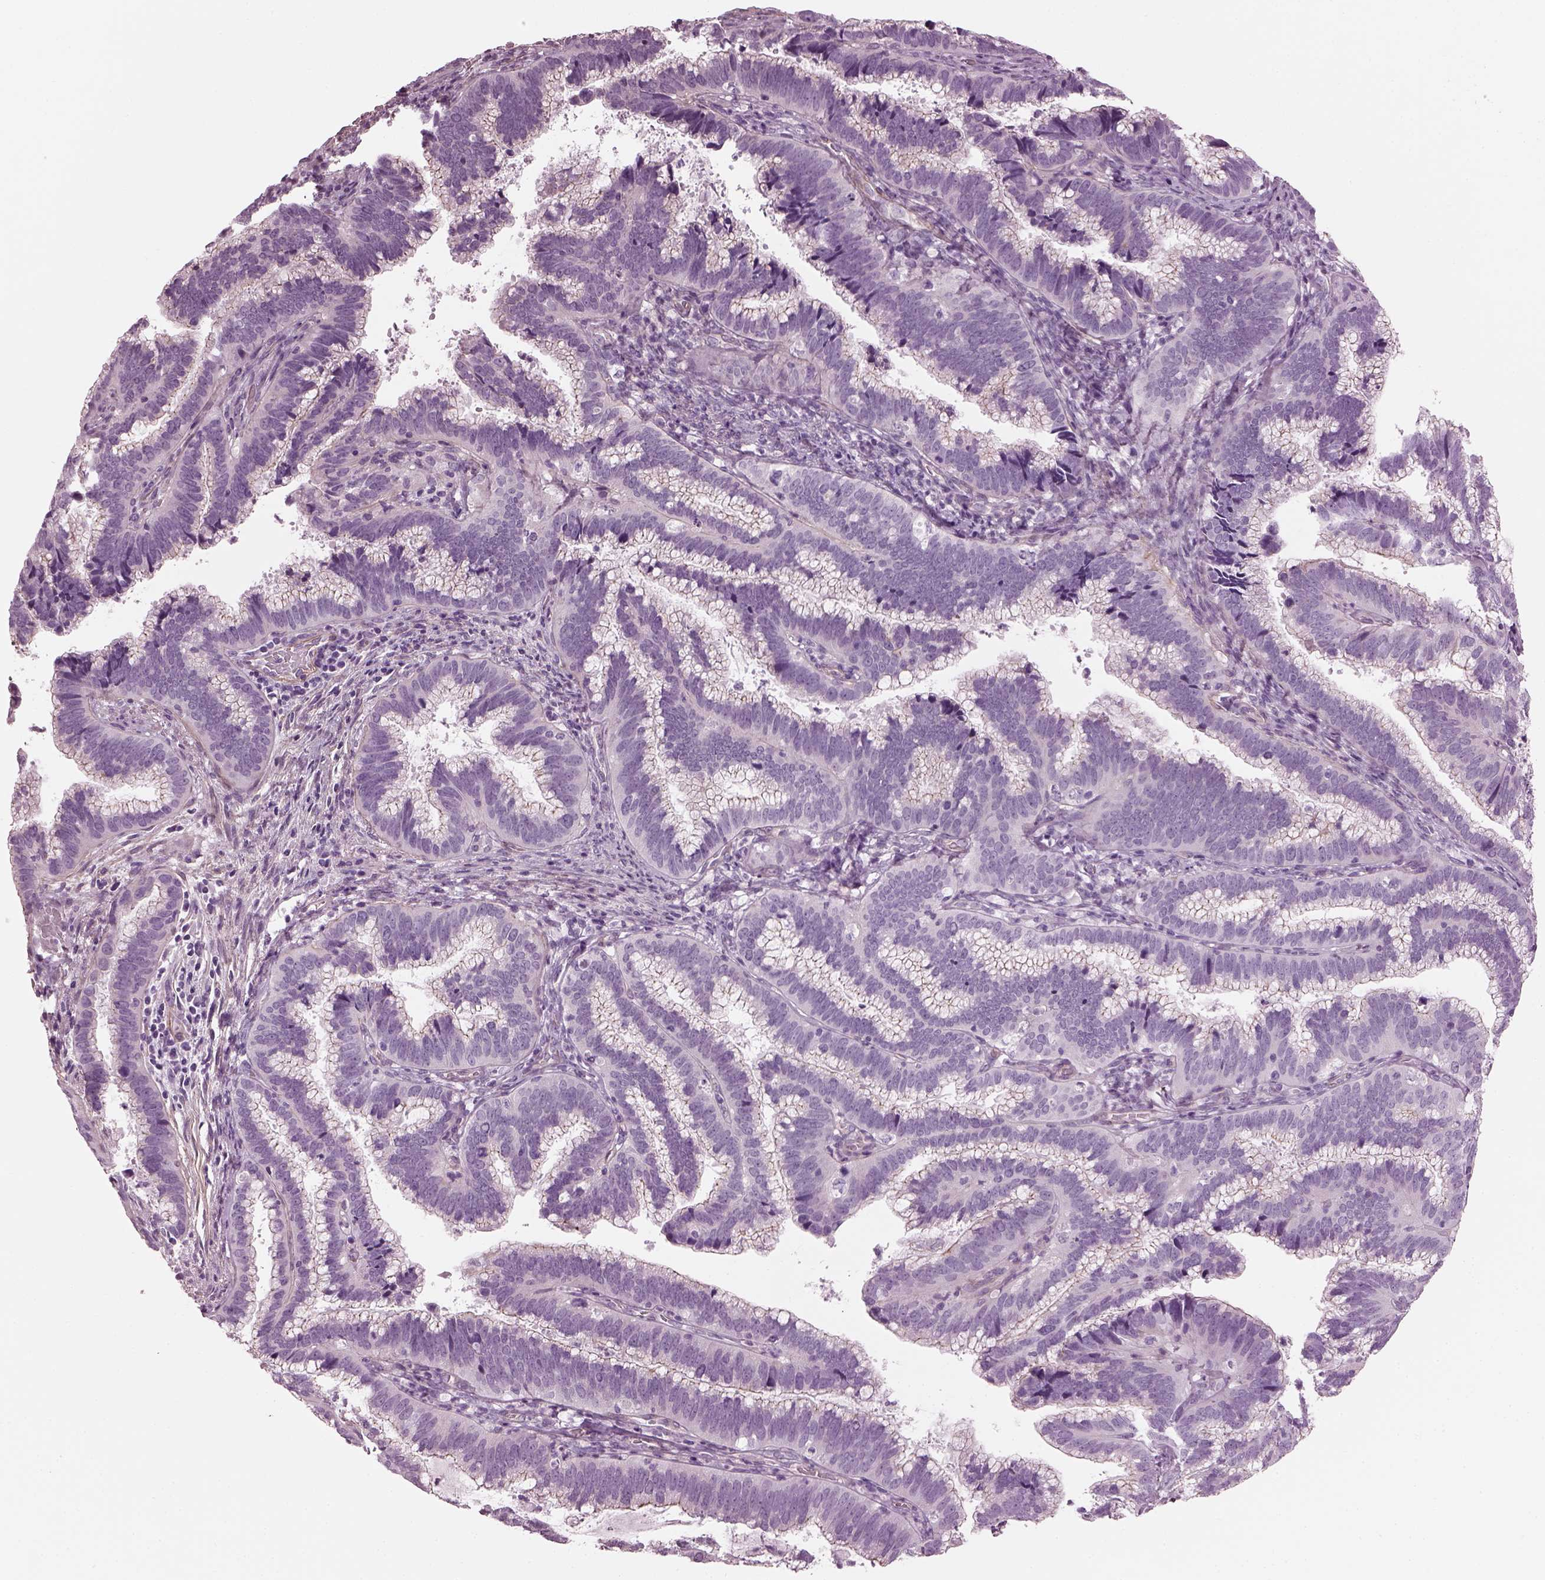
{"staining": {"intensity": "negative", "quantity": "none", "location": "none"}, "tissue": "cervical cancer", "cell_type": "Tumor cells", "image_type": "cancer", "snomed": [{"axis": "morphology", "description": "Adenocarcinoma, NOS"}, {"axis": "topography", "description": "Cervix"}], "caption": "IHC histopathology image of neoplastic tissue: cervical adenocarcinoma stained with DAB shows no significant protein expression in tumor cells.", "gene": "BFSP1", "patient": {"sex": "female", "age": 61}}